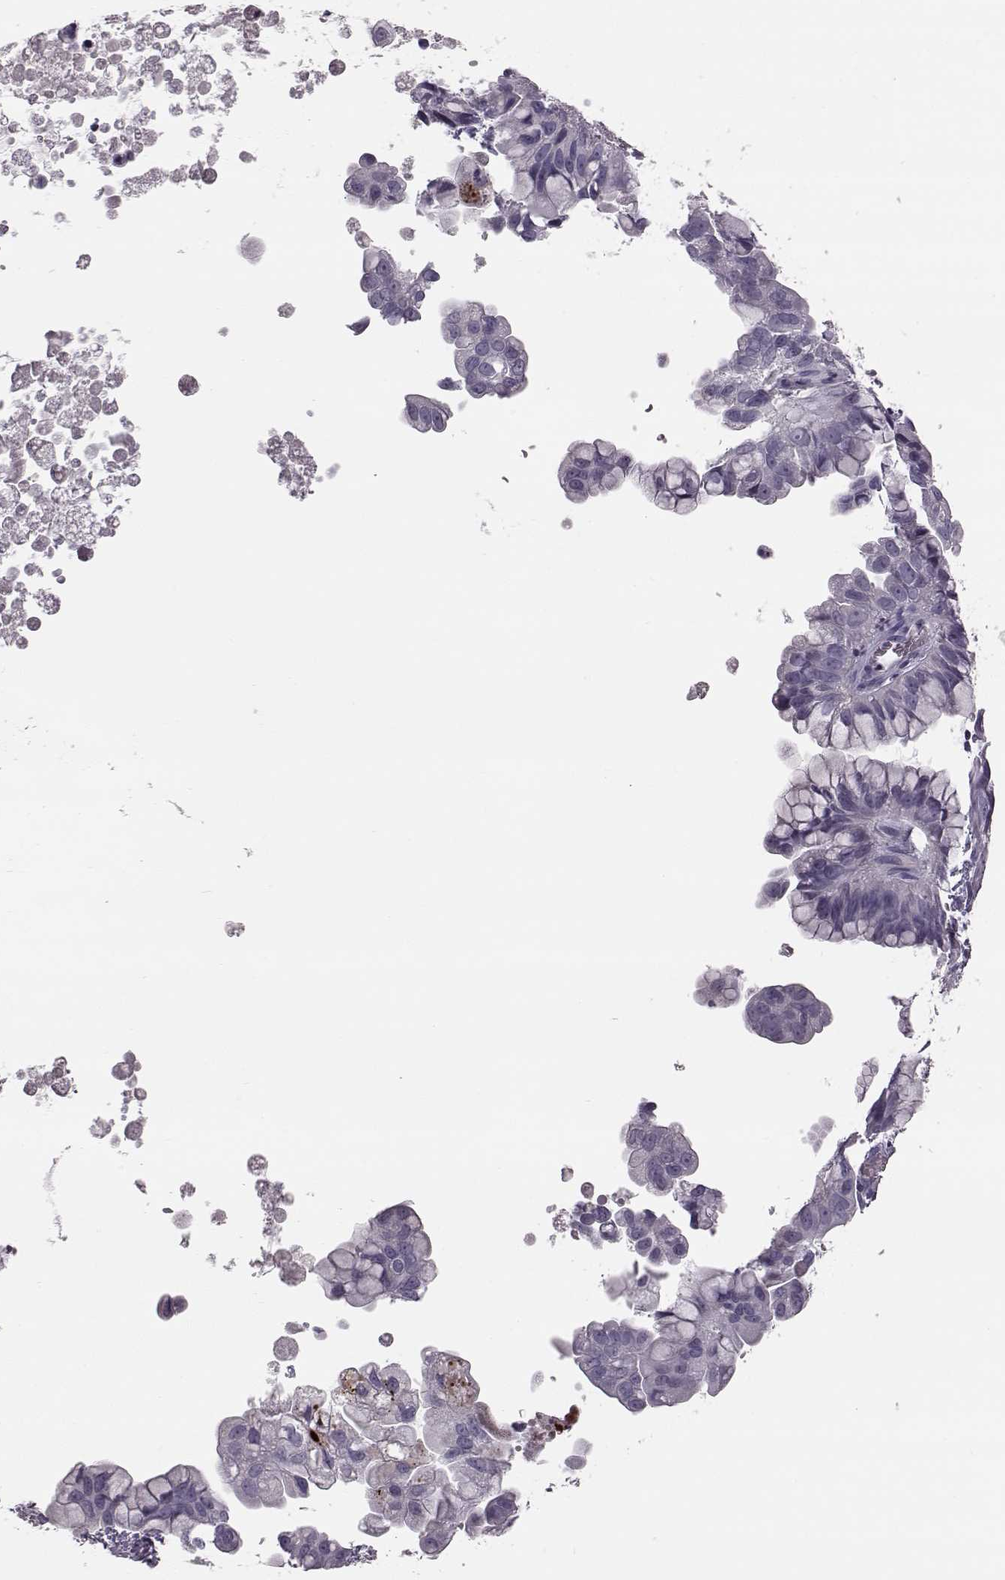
{"staining": {"intensity": "weak", "quantity": "<25%", "location": "cytoplasmic/membranous"}, "tissue": "ovarian cancer", "cell_type": "Tumor cells", "image_type": "cancer", "snomed": [{"axis": "morphology", "description": "Cystadenocarcinoma, mucinous, NOS"}, {"axis": "topography", "description": "Ovary"}], "caption": "The image shows no significant staining in tumor cells of ovarian cancer (mucinous cystadenocarcinoma).", "gene": "ZNF433", "patient": {"sex": "female", "age": 76}}